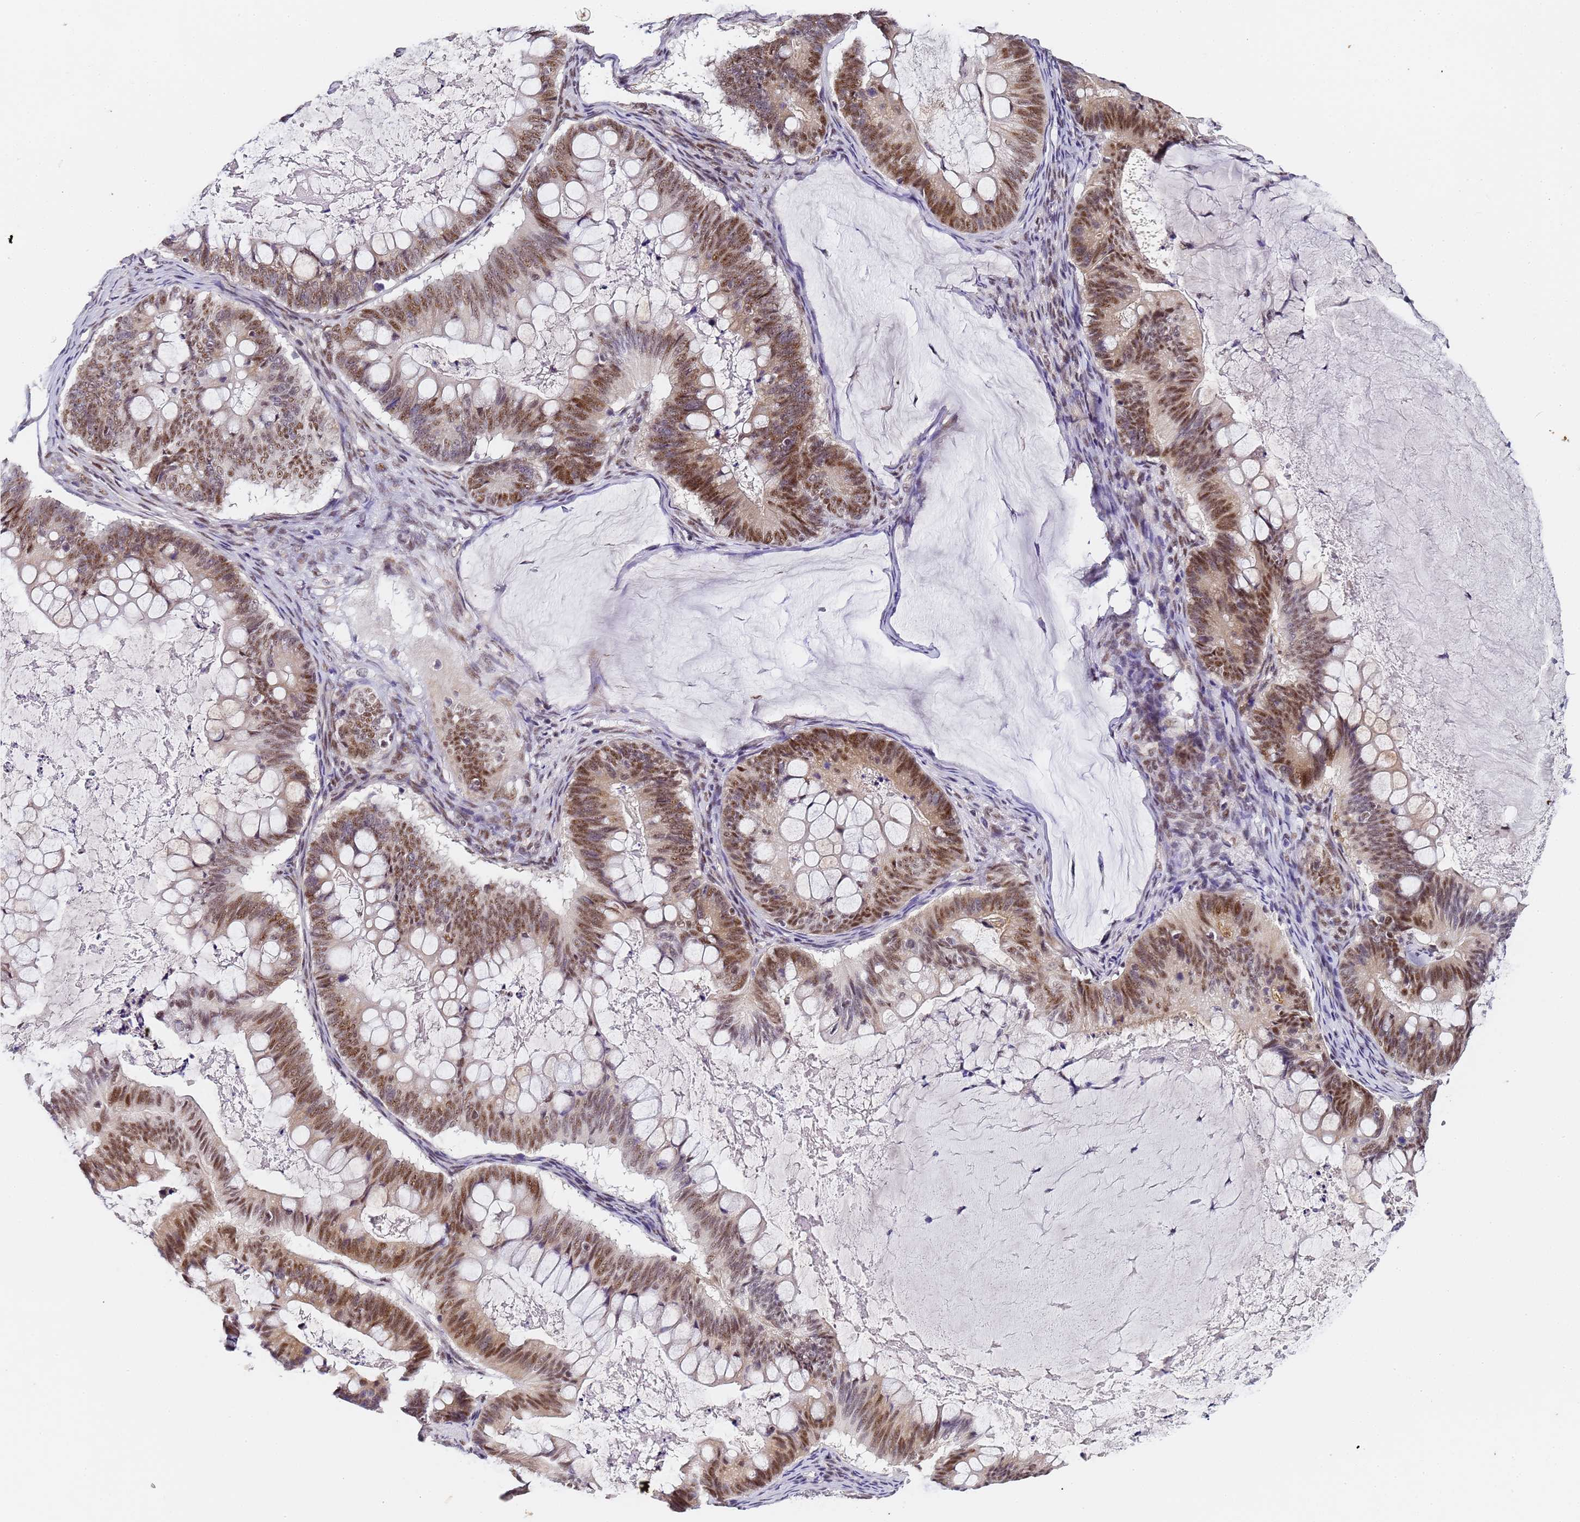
{"staining": {"intensity": "moderate", "quantity": ">75%", "location": "cytoplasmic/membranous,nuclear"}, "tissue": "ovarian cancer", "cell_type": "Tumor cells", "image_type": "cancer", "snomed": [{"axis": "morphology", "description": "Cystadenocarcinoma, mucinous, NOS"}, {"axis": "topography", "description": "Ovary"}], "caption": "An immunohistochemistry (IHC) micrograph of tumor tissue is shown. Protein staining in brown shows moderate cytoplasmic/membranous and nuclear positivity in mucinous cystadenocarcinoma (ovarian) within tumor cells.", "gene": "FNBP4", "patient": {"sex": "female", "age": 61}}